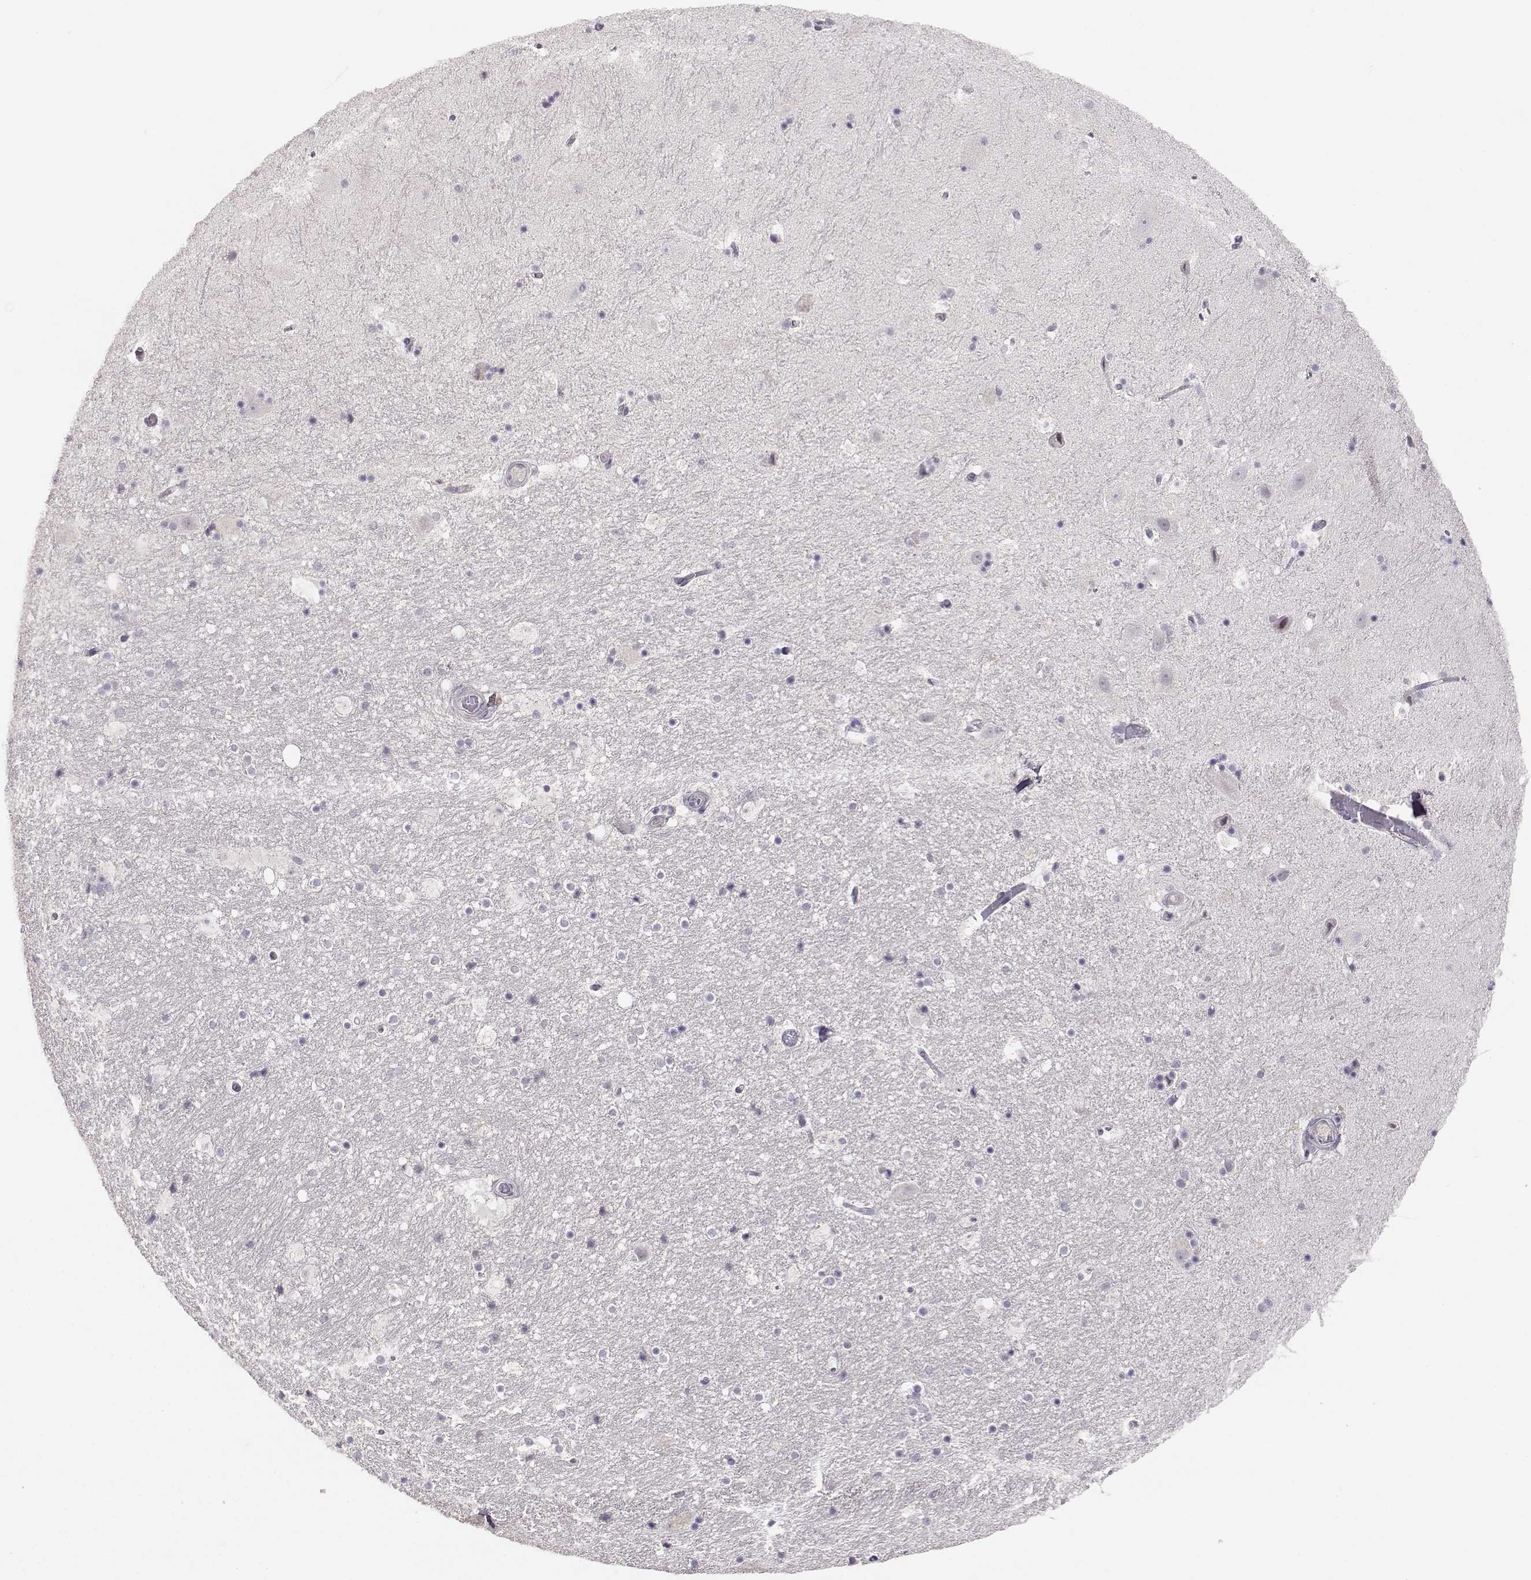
{"staining": {"intensity": "negative", "quantity": "none", "location": "none"}, "tissue": "hippocampus", "cell_type": "Glial cells", "image_type": "normal", "snomed": [{"axis": "morphology", "description": "Normal tissue, NOS"}, {"axis": "topography", "description": "Hippocampus"}], "caption": "Protein analysis of normal hippocampus exhibits no significant expression in glial cells. The staining was performed using DAB to visualize the protein expression in brown, while the nuclei were stained in blue with hematoxylin (Magnification: 20x).", "gene": "RHOXF2", "patient": {"sex": "male", "age": 51}}